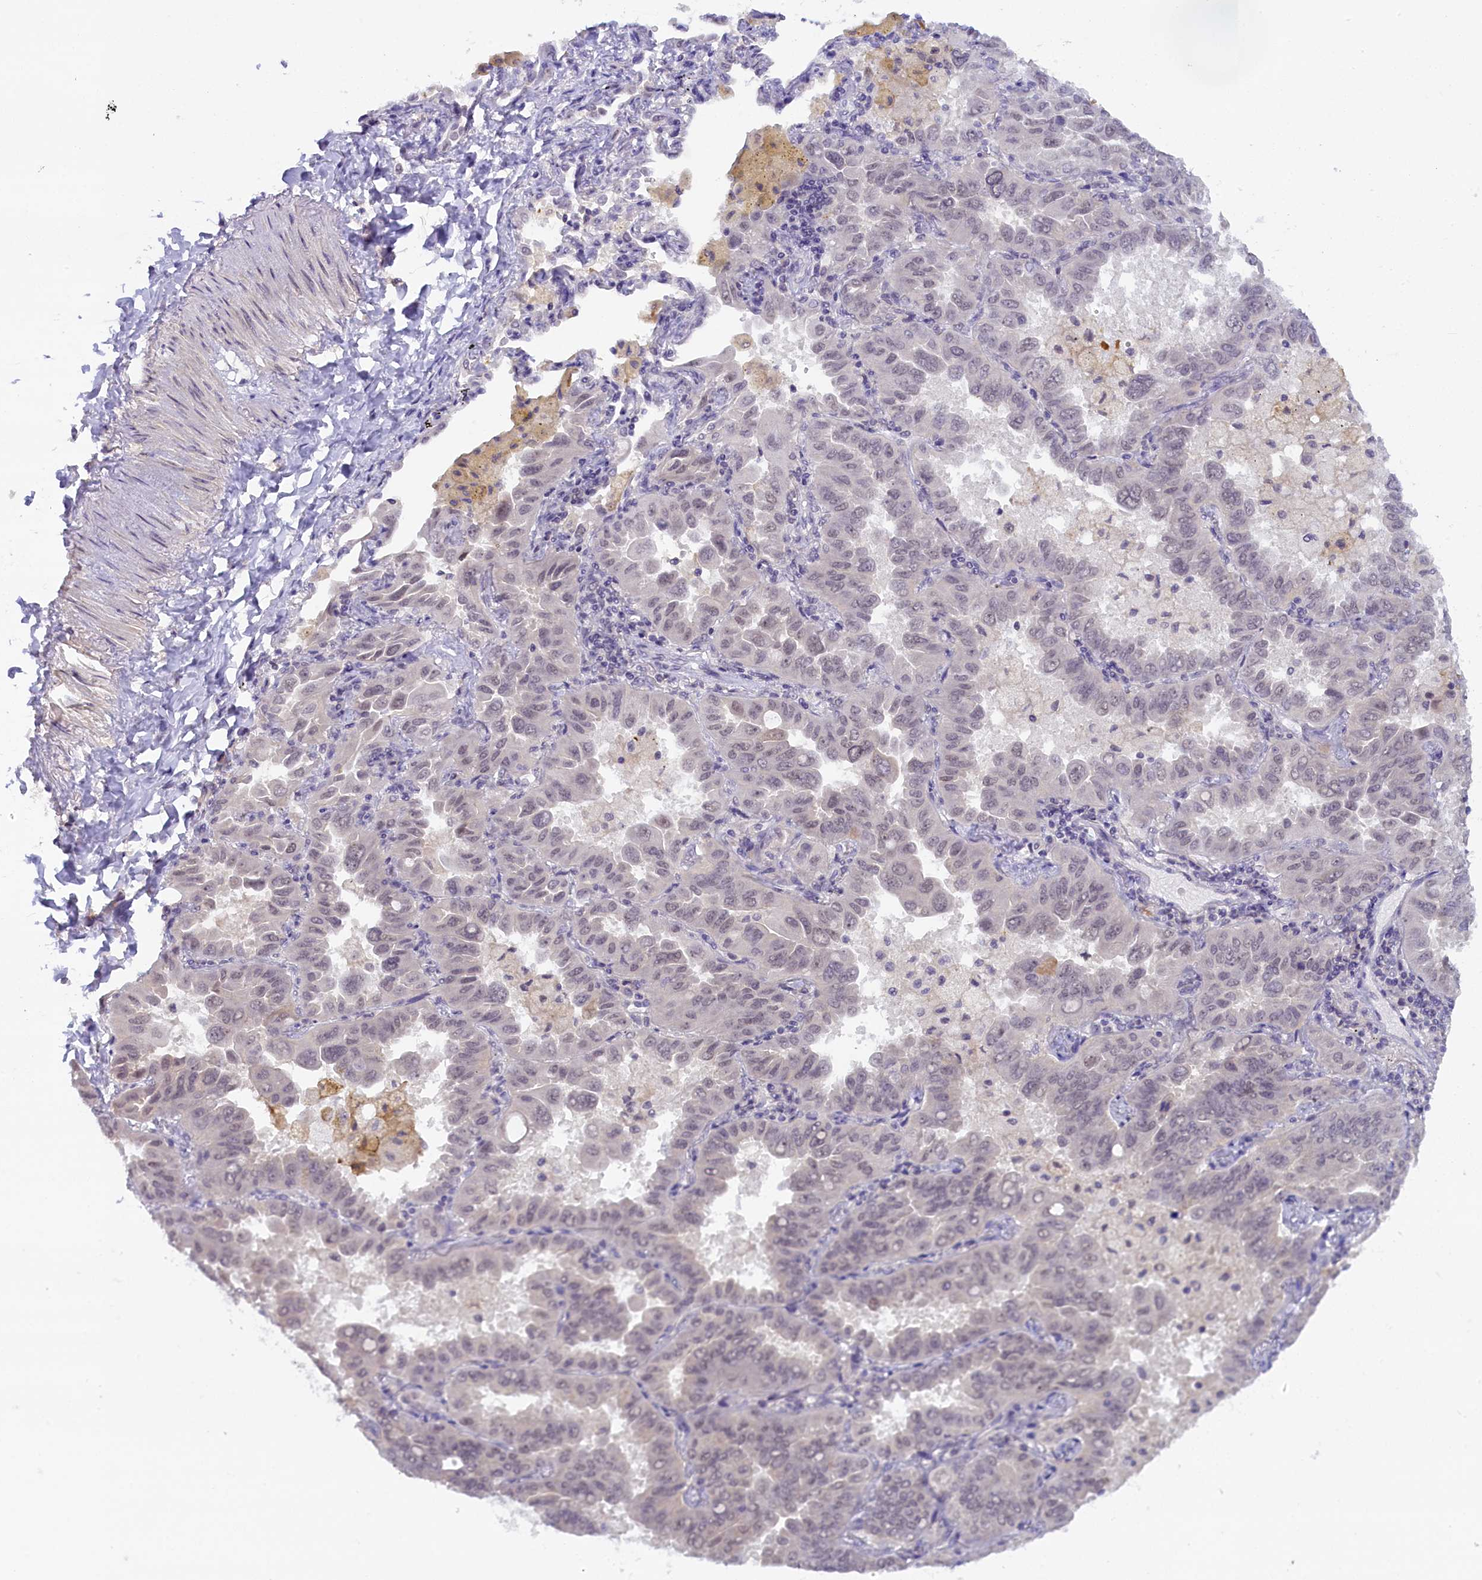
{"staining": {"intensity": "weak", "quantity": "25%-75%", "location": "nuclear"}, "tissue": "lung cancer", "cell_type": "Tumor cells", "image_type": "cancer", "snomed": [{"axis": "morphology", "description": "Adenocarcinoma, NOS"}, {"axis": "topography", "description": "Lung"}], "caption": "This micrograph demonstrates immunohistochemistry staining of human adenocarcinoma (lung), with low weak nuclear staining in about 25%-75% of tumor cells.", "gene": "CRAMP1", "patient": {"sex": "male", "age": 64}}